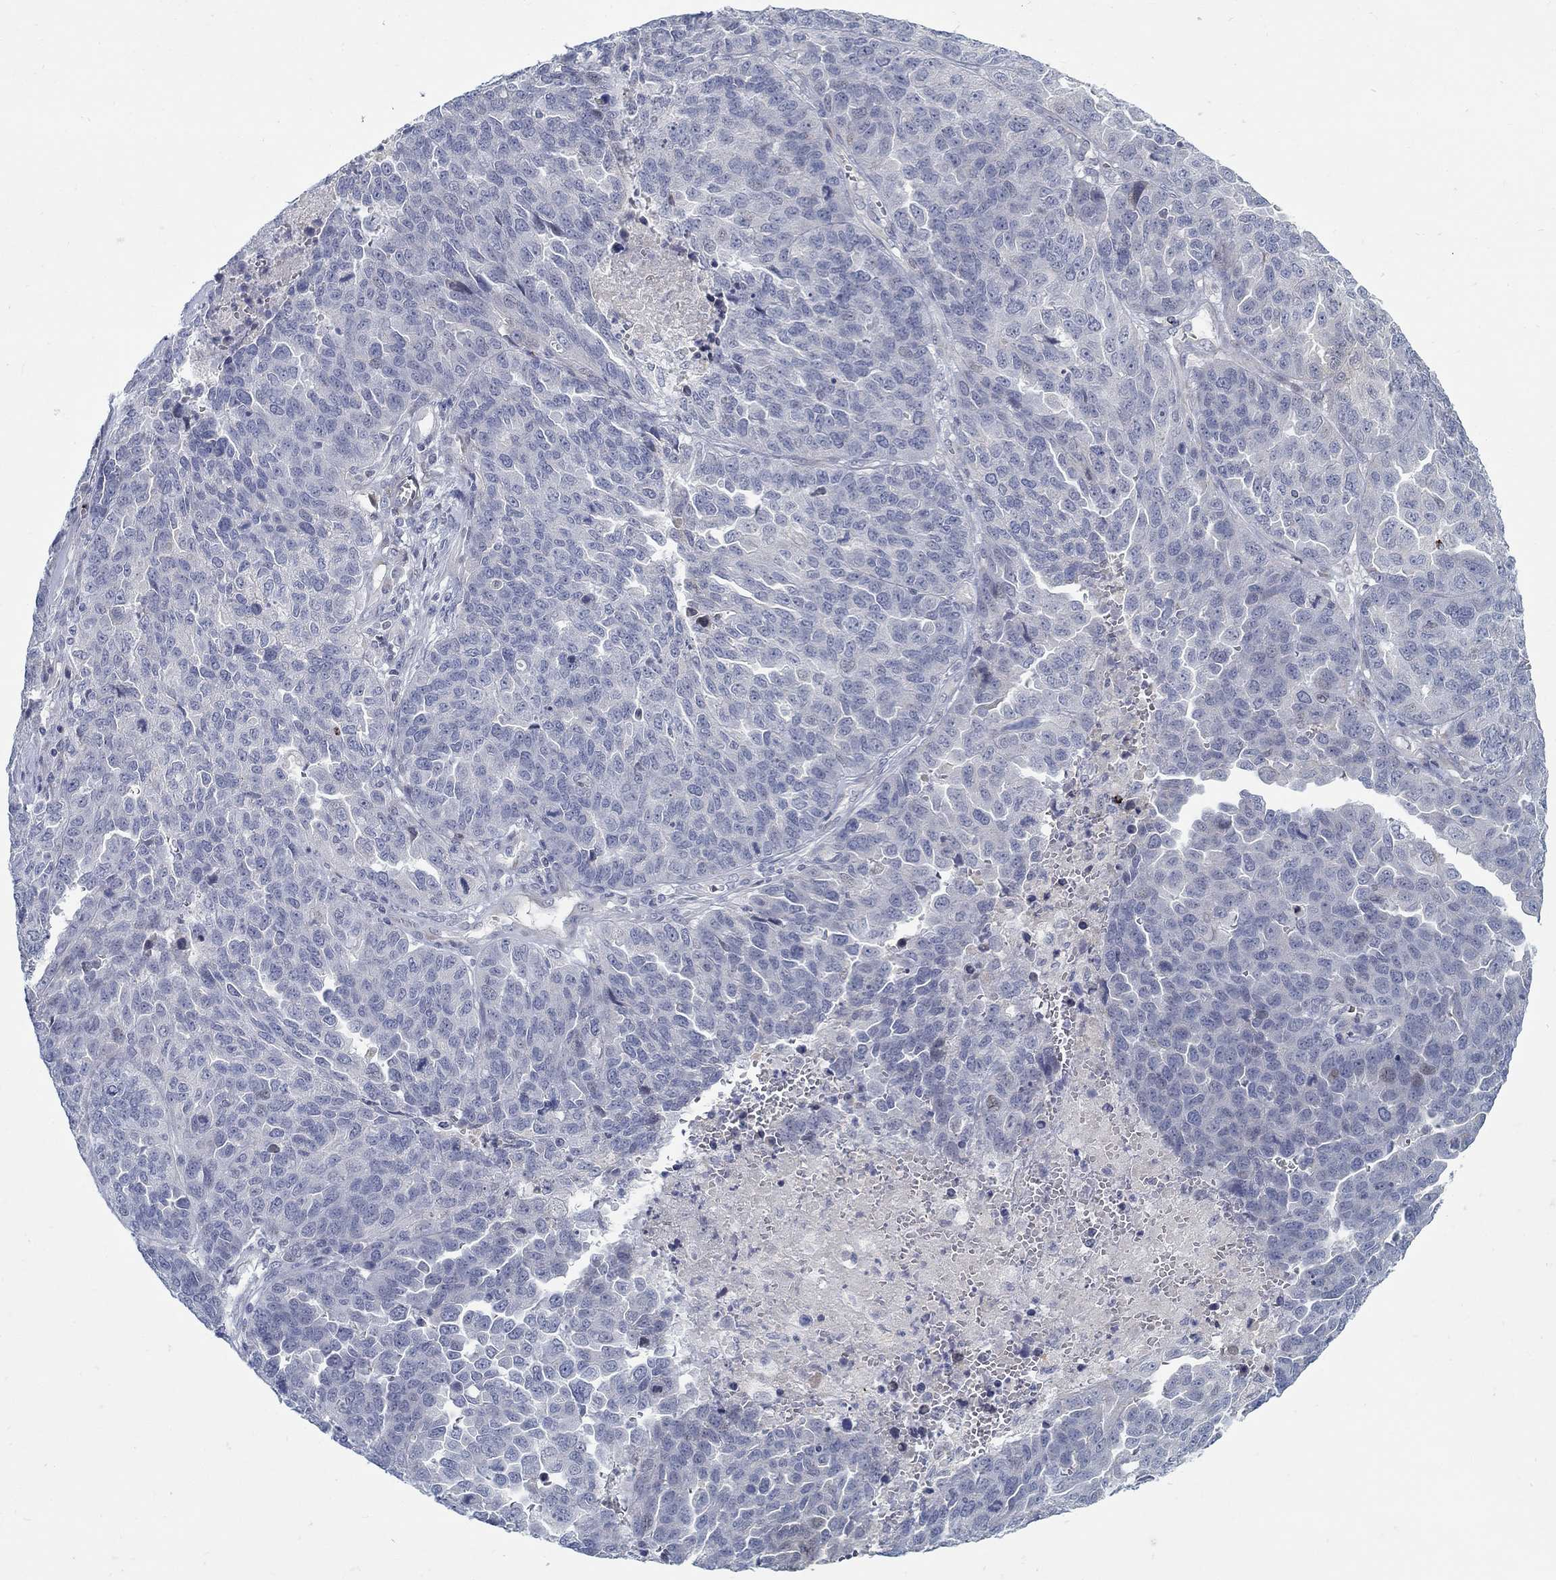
{"staining": {"intensity": "negative", "quantity": "none", "location": "none"}, "tissue": "ovarian cancer", "cell_type": "Tumor cells", "image_type": "cancer", "snomed": [{"axis": "morphology", "description": "Cystadenocarcinoma, serous, NOS"}, {"axis": "topography", "description": "Ovary"}], "caption": "An immunohistochemistry (IHC) micrograph of ovarian serous cystadenocarcinoma is shown. There is no staining in tumor cells of ovarian serous cystadenocarcinoma. Brightfield microscopy of immunohistochemistry (IHC) stained with DAB (3,3'-diaminobenzidine) (brown) and hematoxylin (blue), captured at high magnification.", "gene": "ANO7", "patient": {"sex": "female", "age": 87}}